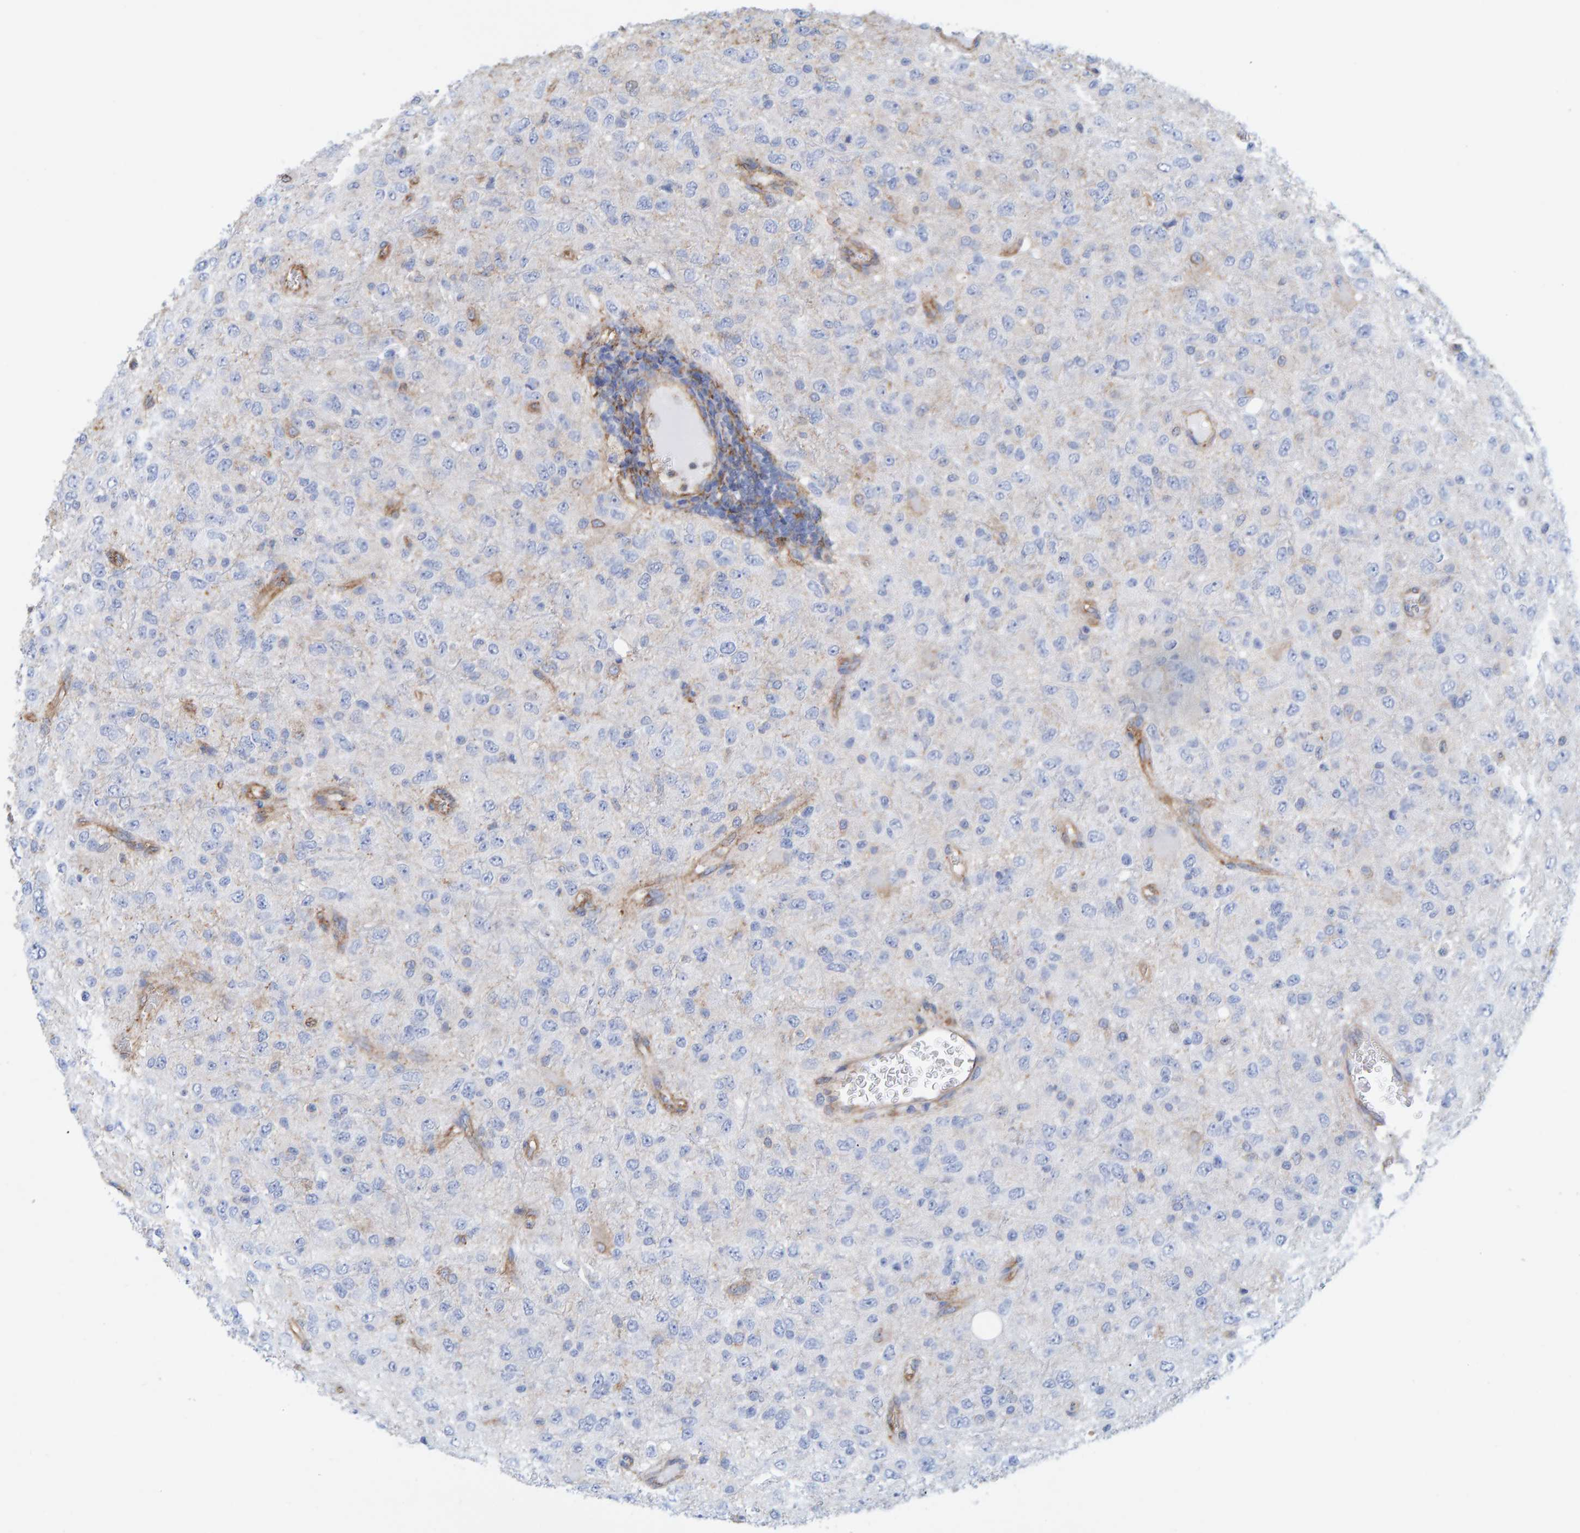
{"staining": {"intensity": "negative", "quantity": "none", "location": "none"}, "tissue": "glioma", "cell_type": "Tumor cells", "image_type": "cancer", "snomed": [{"axis": "morphology", "description": "Glioma, malignant, High grade"}, {"axis": "topography", "description": "pancreas cauda"}], "caption": "Tumor cells show no significant expression in malignant high-grade glioma. (DAB immunohistochemistry with hematoxylin counter stain).", "gene": "MVP", "patient": {"sex": "male", "age": 60}}